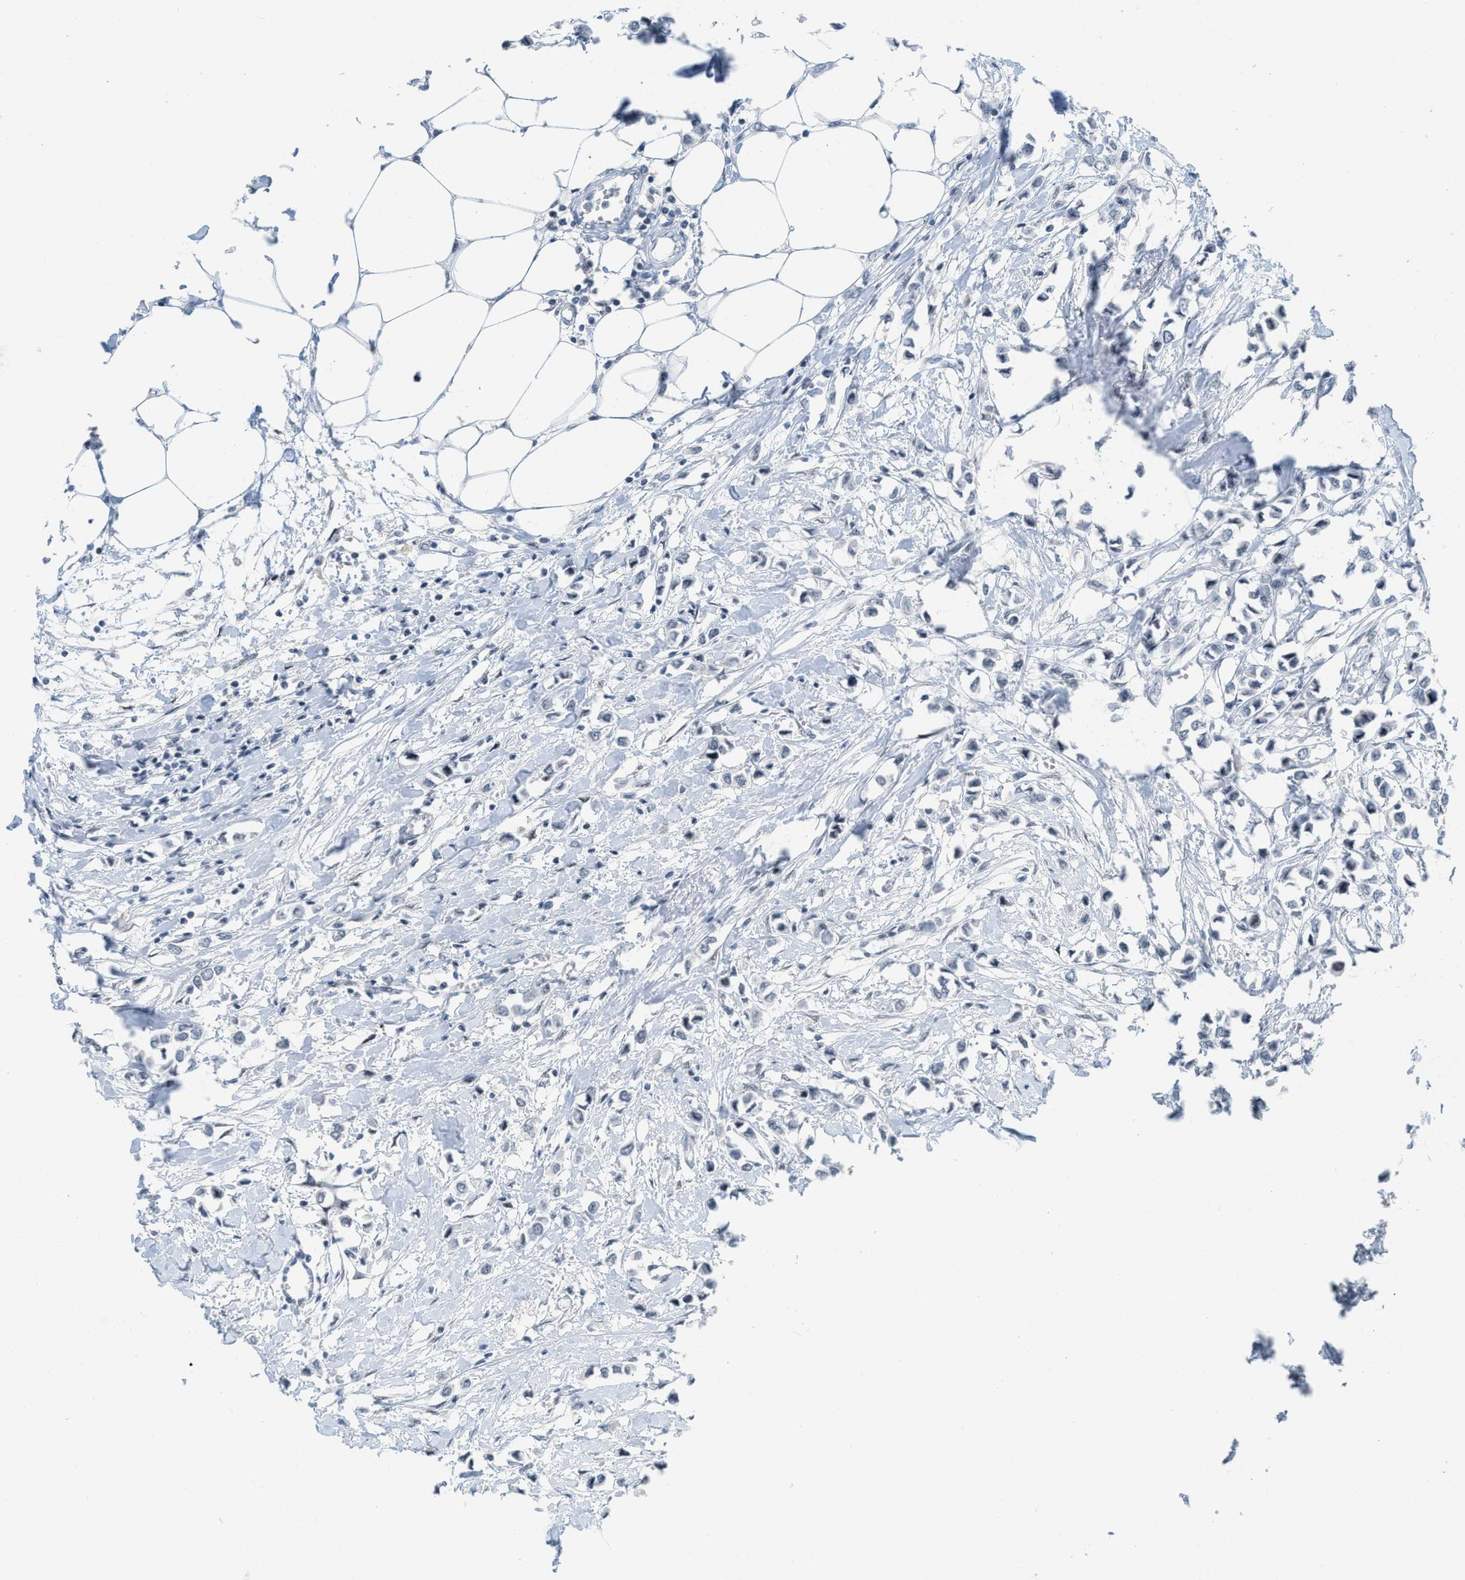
{"staining": {"intensity": "negative", "quantity": "none", "location": "none"}, "tissue": "breast cancer", "cell_type": "Tumor cells", "image_type": "cancer", "snomed": [{"axis": "morphology", "description": "Lobular carcinoma"}, {"axis": "topography", "description": "Breast"}], "caption": "High magnification brightfield microscopy of breast lobular carcinoma stained with DAB (3,3'-diaminobenzidine) (brown) and counterstained with hematoxylin (blue): tumor cells show no significant expression.", "gene": "PBX1", "patient": {"sex": "female", "age": 51}}